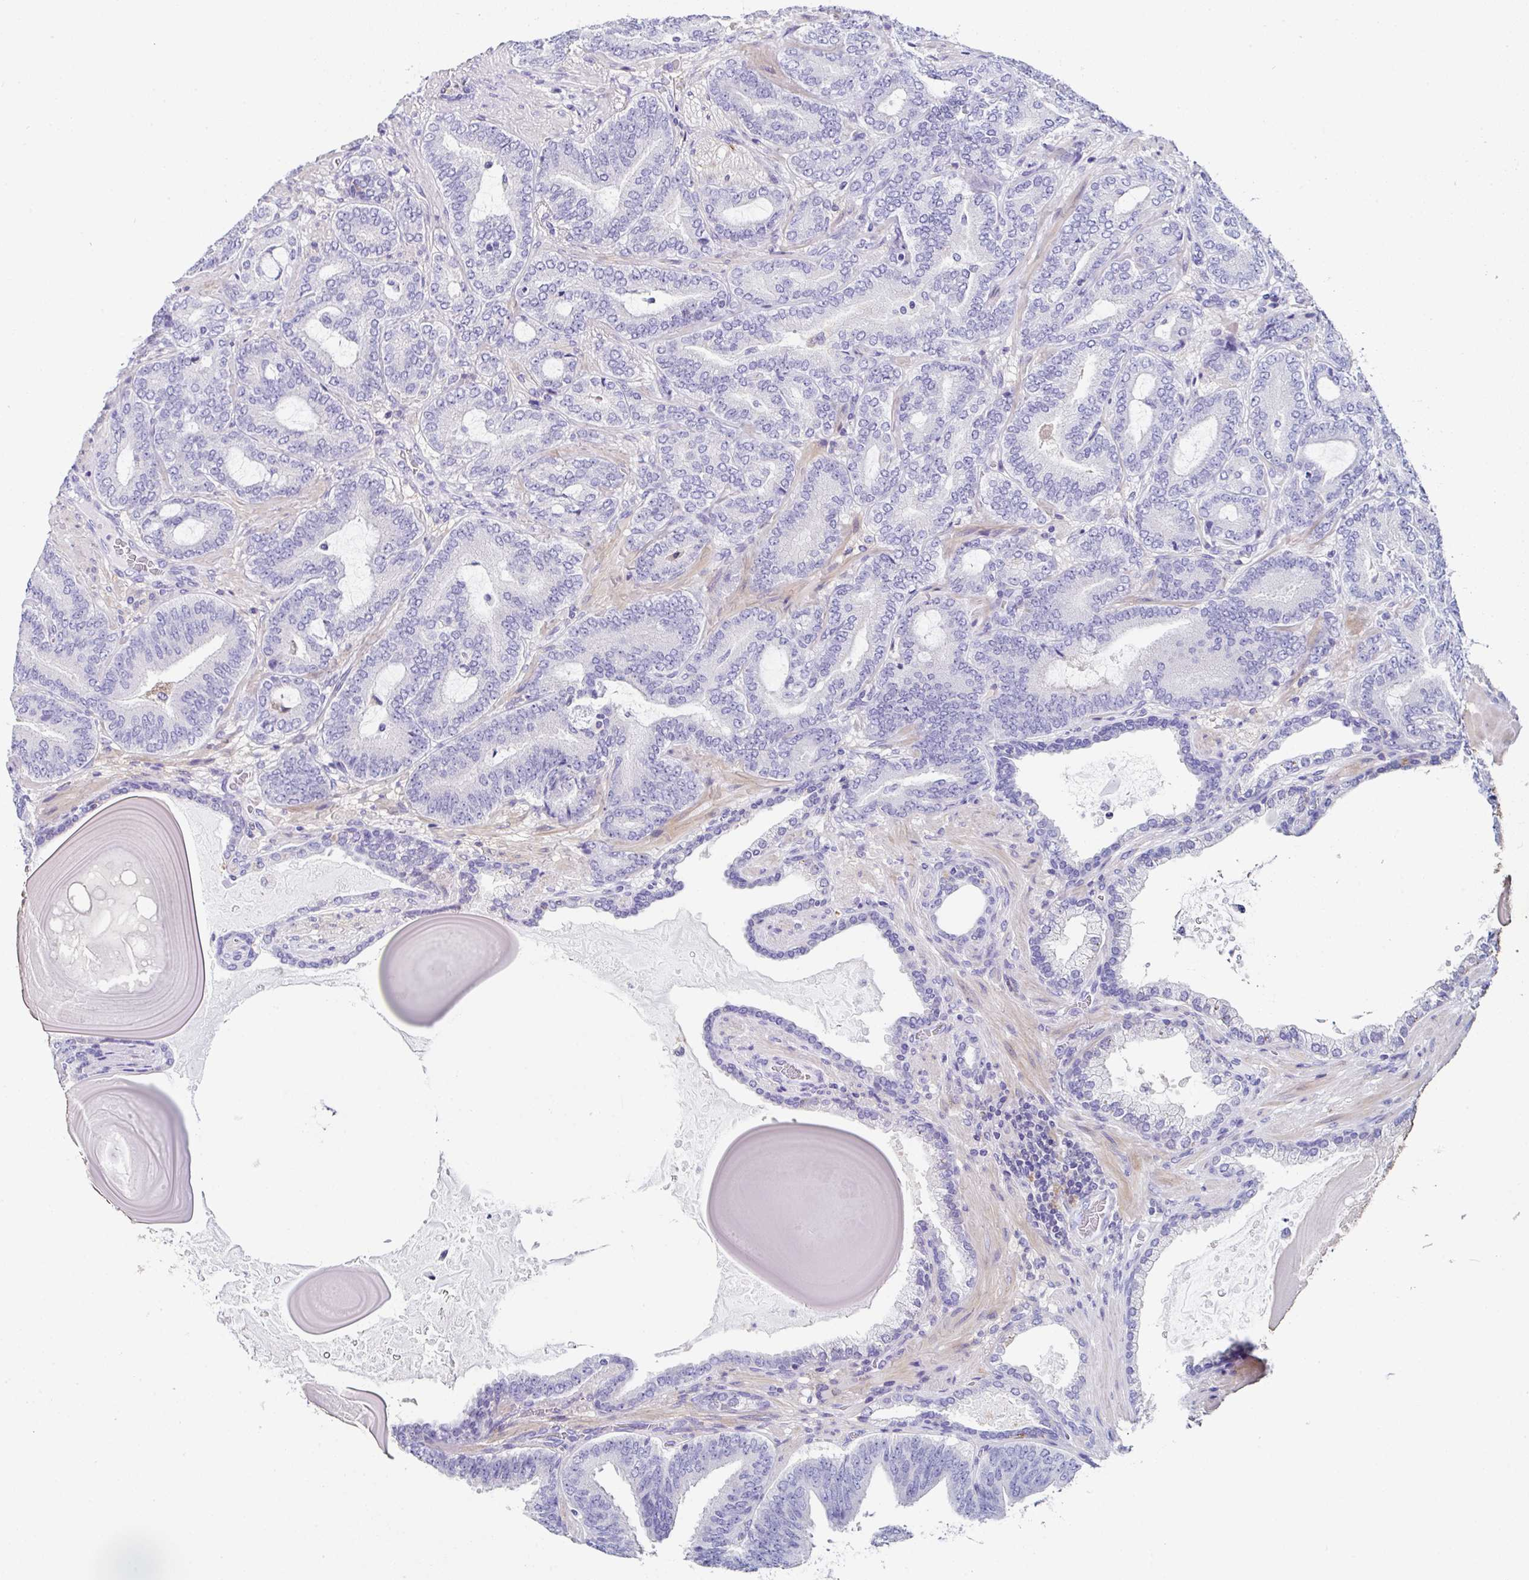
{"staining": {"intensity": "negative", "quantity": "none", "location": "none"}, "tissue": "prostate cancer", "cell_type": "Tumor cells", "image_type": "cancer", "snomed": [{"axis": "morphology", "description": "Adenocarcinoma, High grade"}, {"axis": "topography", "description": "Prostate"}], "caption": "Protein analysis of prostate adenocarcinoma (high-grade) displays no significant positivity in tumor cells. (Stains: DAB (3,3'-diaminobenzidine) IHC with hematoxylin counter stain, Microscopy: brightfield microscopy at high magnification).", "gene": "UGT3A1", "patient": {"sex": "male", "age": 62}}